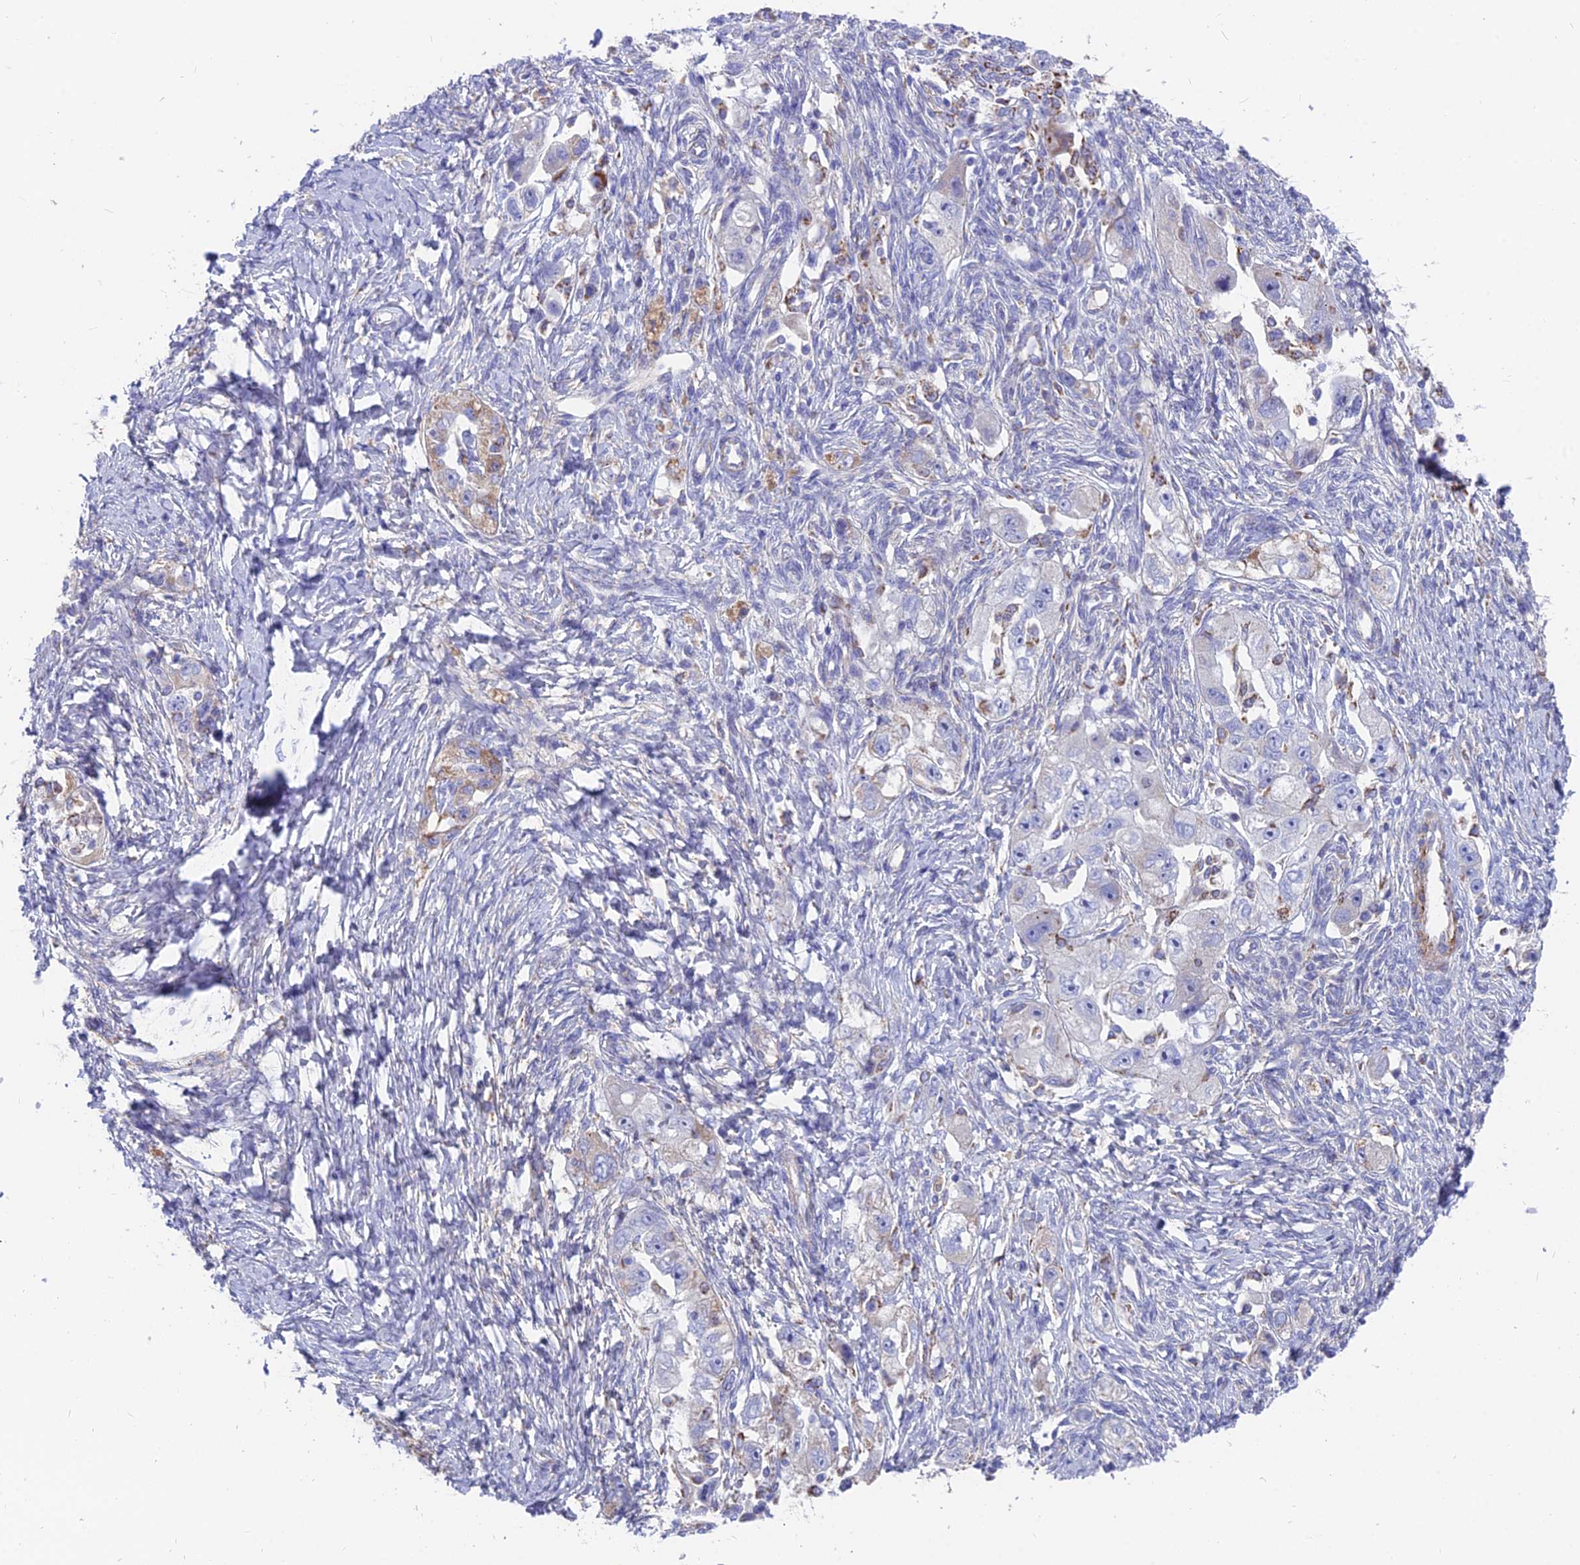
{"staining": {"intensity": "moderate", "quantity": "<25%", "location": "cytoplasmic/membranous"}, "tissue": "ovarian cancer", "cell_type": "Tumor cells", "image_type": "cancer", "snomed": [{"axis": "morphology", "description": "Carcinoma, NOS"}, {"axis": "morphology", "description": "Cystadenocarcinoma, serous, NOS"}, {"axis": "topography", "description": "Ovary"}], "caption": "DAB (3,3'-diaminobenzidine) immunohistochemical staining of human carcinoma (ovarian) demonstrates moderate cytoplasmic/membranous protein staining in about <25% of tumor cells. The staining is performed using DAB (3,3'-diaminobenzidine) brown chromogen to label protein expression. The nuclei are counter-stained blue using hematoxylin.", "gene": "TIGD6", "patient": {"sex": "female", "age": 69}}